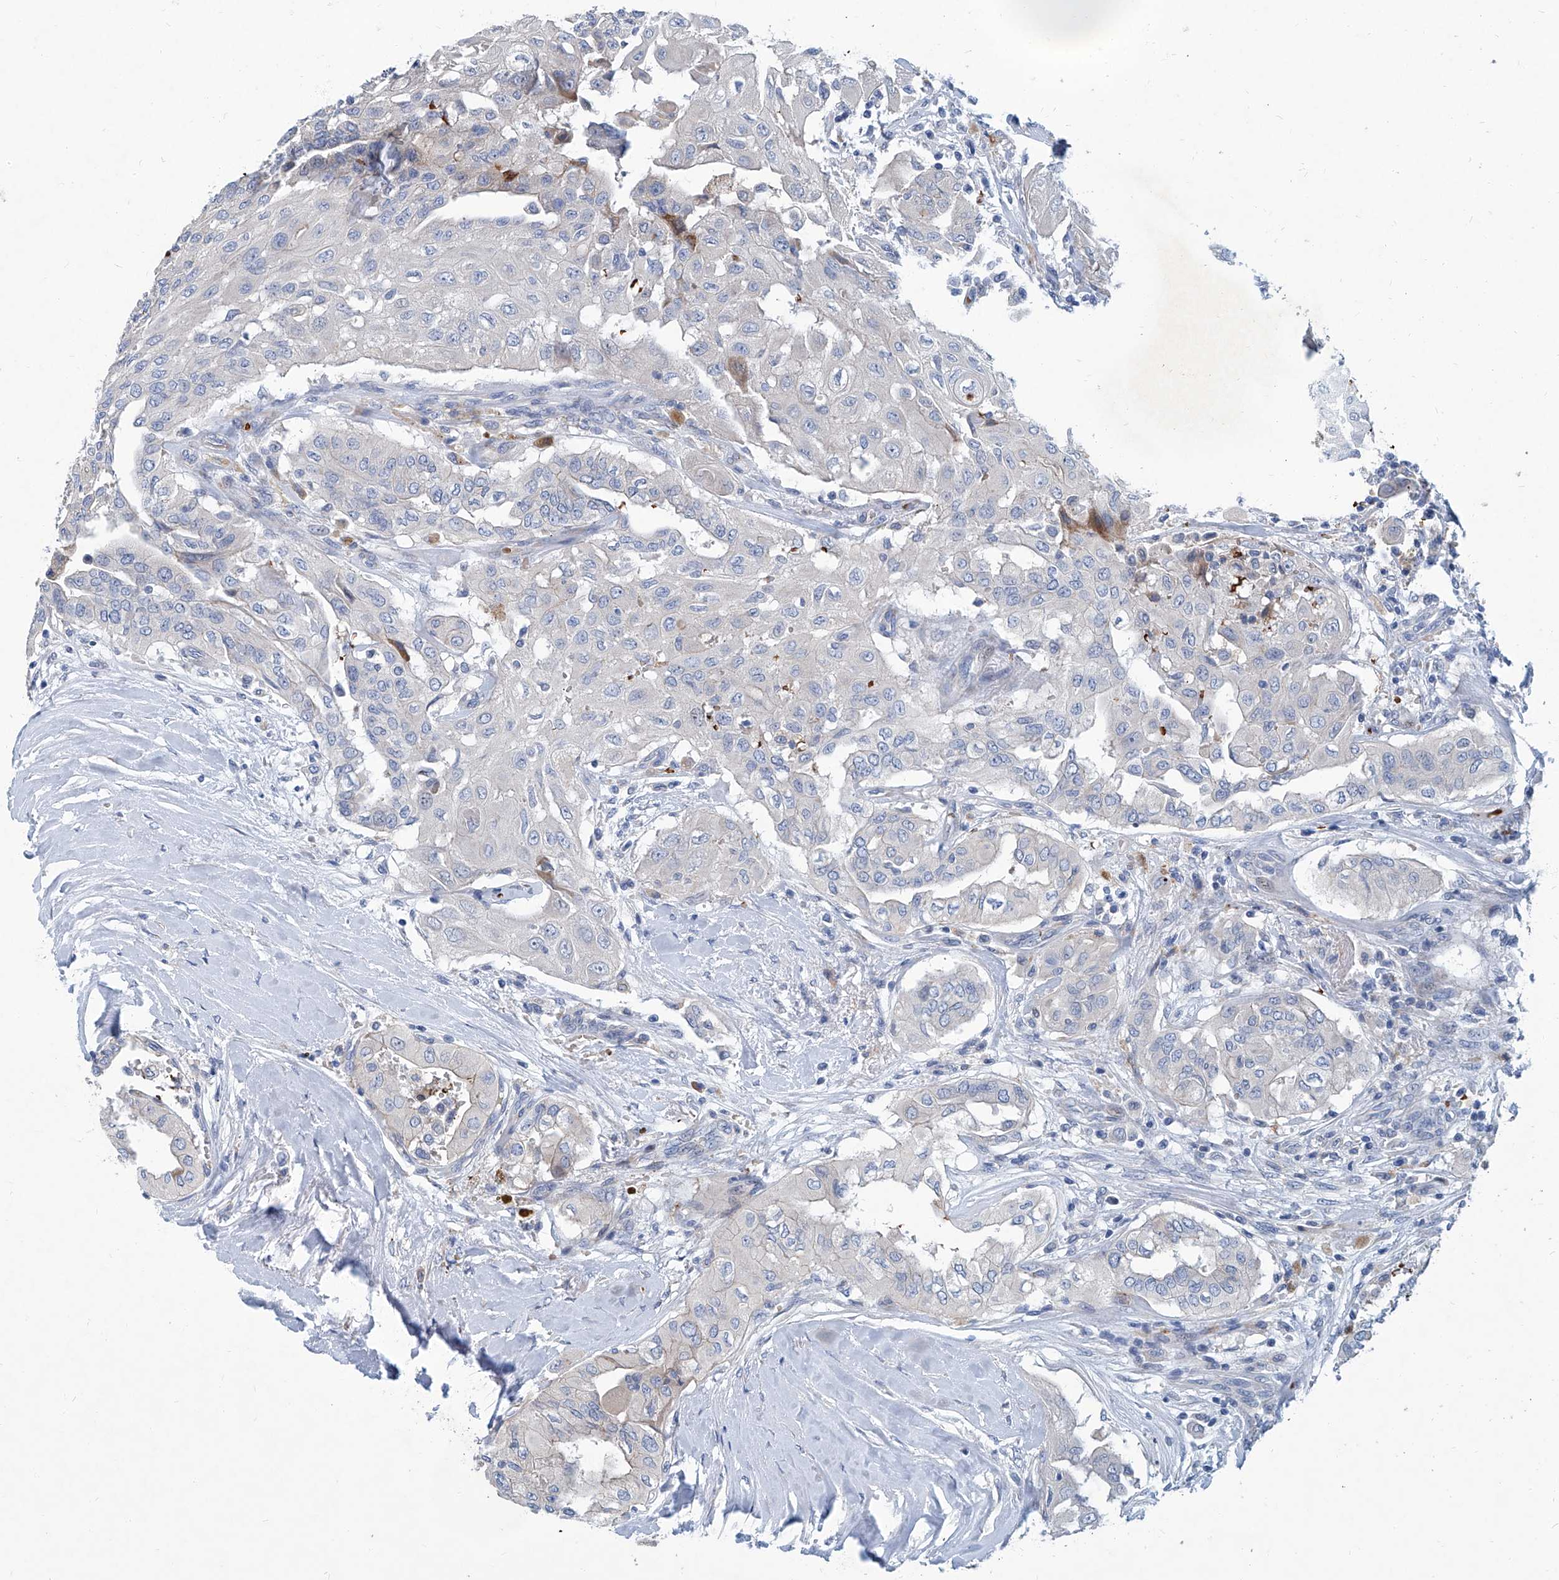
{"staining": {"intensity": "negative", "quantity": "none", "location": "none"}, "tissue": "thyroid cancer", "cell_type": "Tumor cells", "image_type": "cancer", "snomed": [{"axis": "morphology", "description": "Papillary adenocarcinoma, NOS"}, {"axis": "topography", "description": "Thyroid gland"}], "caption": "Thyroid papillary adenocarcinoma stained for a protein using immunohistochemistry (IHC) reveals no positivity tumor cells.", "gene": "FPR2", "patient": {"sex": "female", "age": 59}}